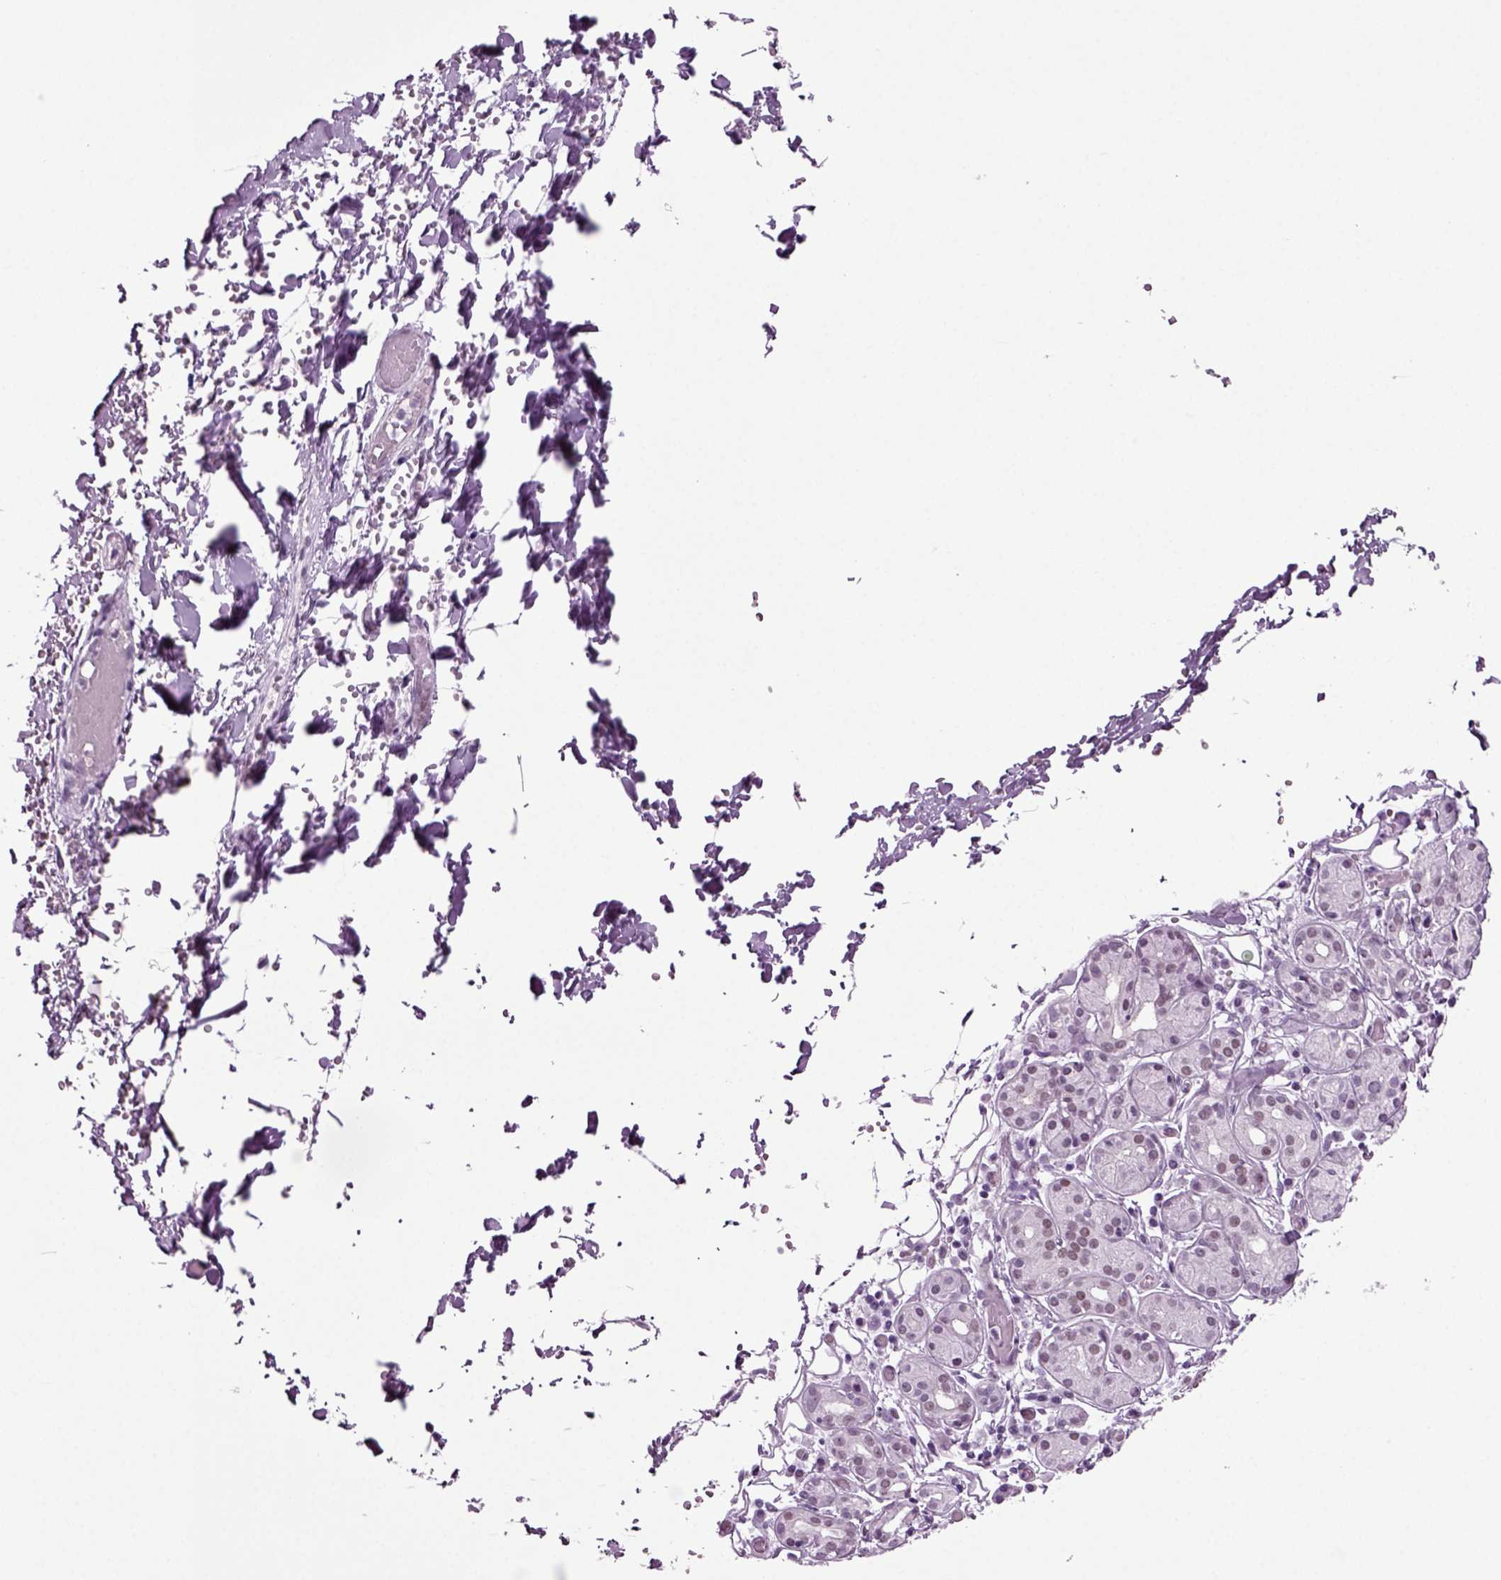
{"staining": {"intensity": "negative", "quantity": "none", "location": "none"}, "tissue": "salivary gland", "cell_type": "Glandular cells", "image_type": "normal", "snomed": [{"axis": "morphology", "description": "Normal tissue, NOS"}, {"axis": "topography", "description": "Salivary gland"}, {"axis": "topography", "description": "Peripheral nerve tissue"}], "caption": "There is no significant positivity in glandular cells of salivary gland. (DAB (3,3'-diaminobenzidine) immunohistochemistry (IHC), high magnification).", "gene": "RFX3", "patient": {"sex": "male", "age": 71}}